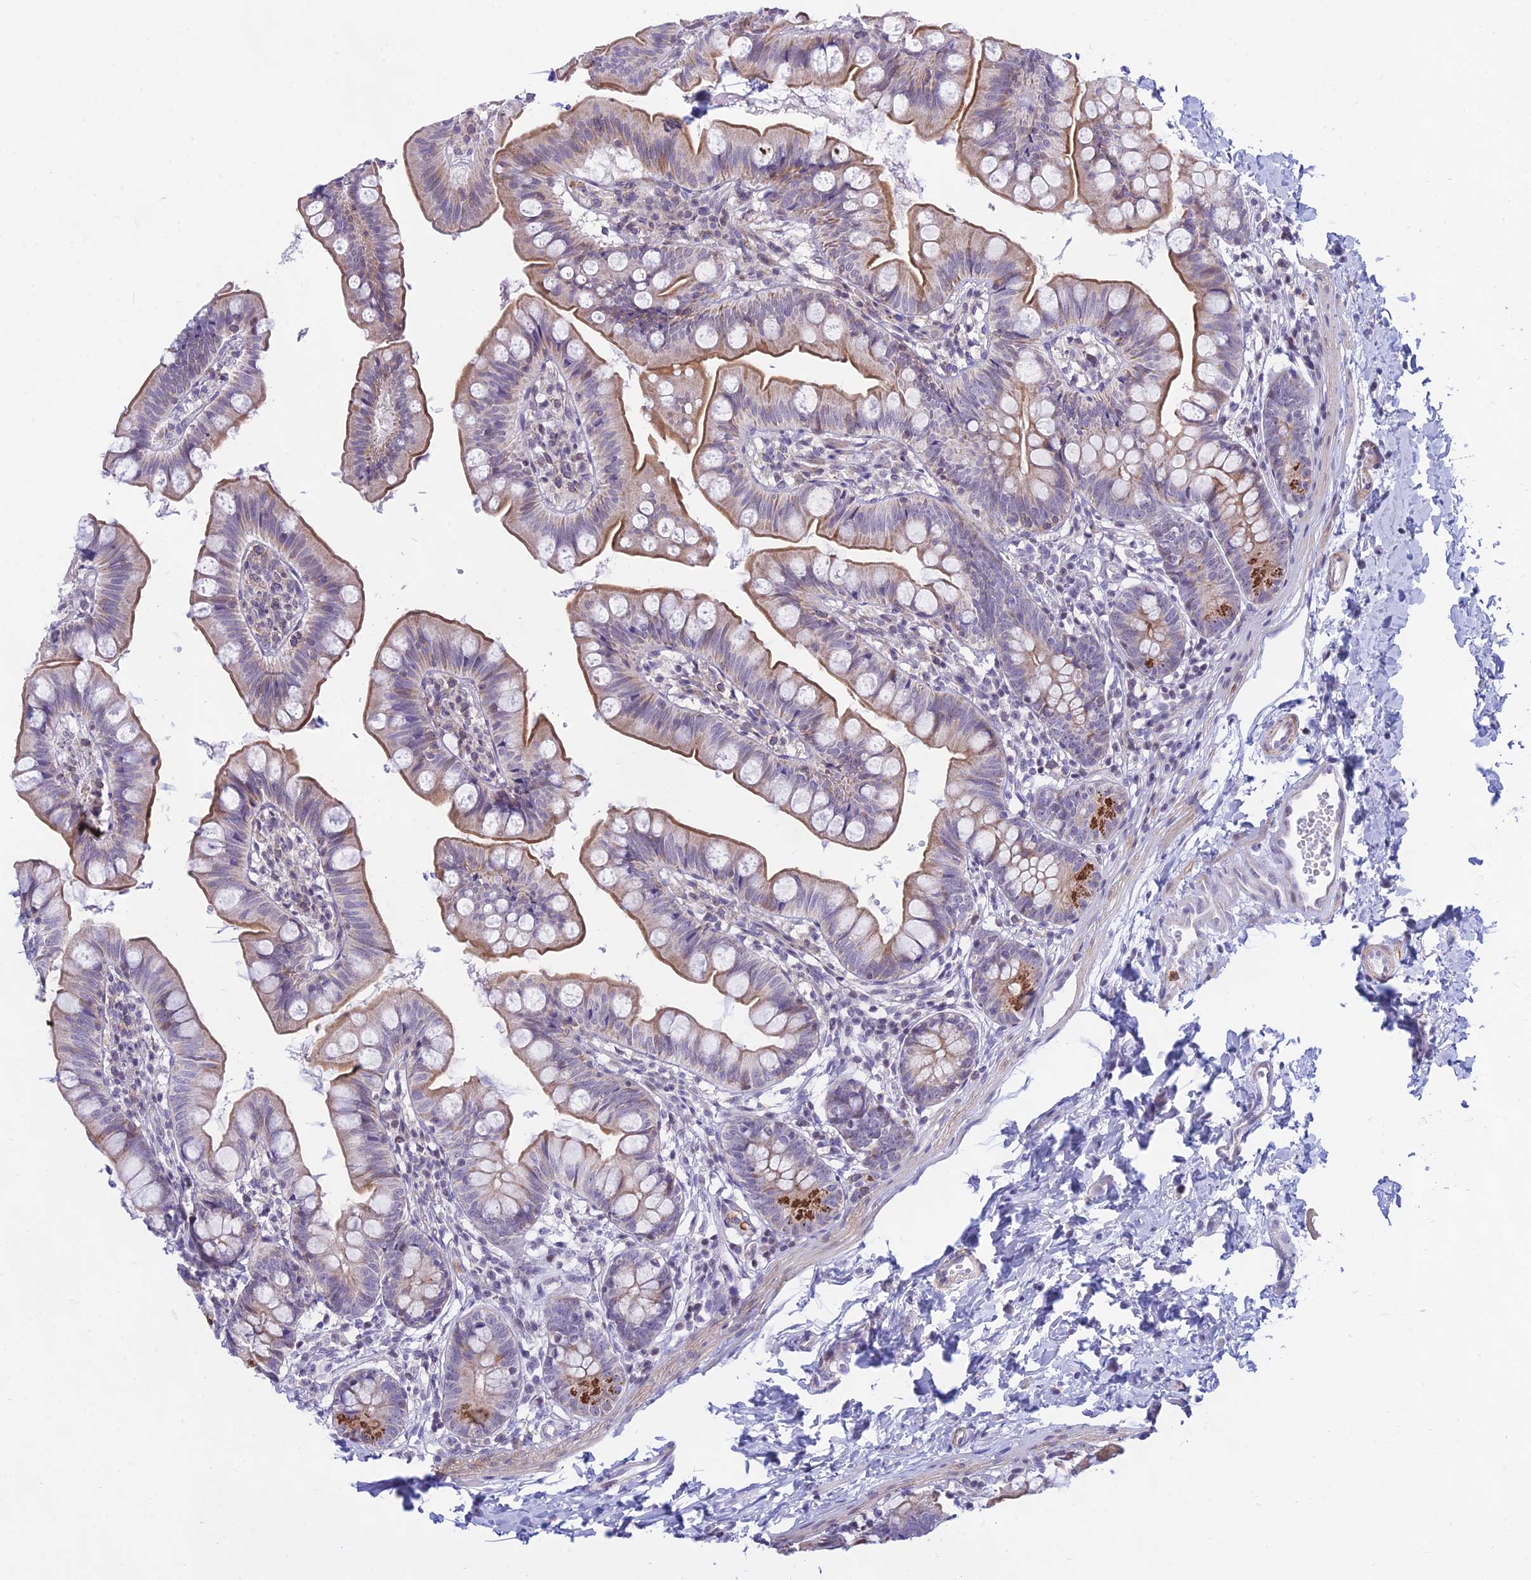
{"staining": {"intensity": "moderate", "quantity": "25%-75%", "location": "cytoplasmic/membranous"}, "tissue": "small intestine", "cell_type": "Glandular cells", "image_type": "normal", "snomed": [{"axis": "morphology", "description": "Normal tissue, NOS"}, {"axis": "topography", "description": "Small intestine"}], "caption": "Approximately 25%-75% of glandular cells in unremarkable human small intestine exhibit moderate cytoplasmic/membranous protein expression as visualized by brown immunohistochemical staining.", "gene": "KRR1", "patient": {"sex": "male", "age": 7}}